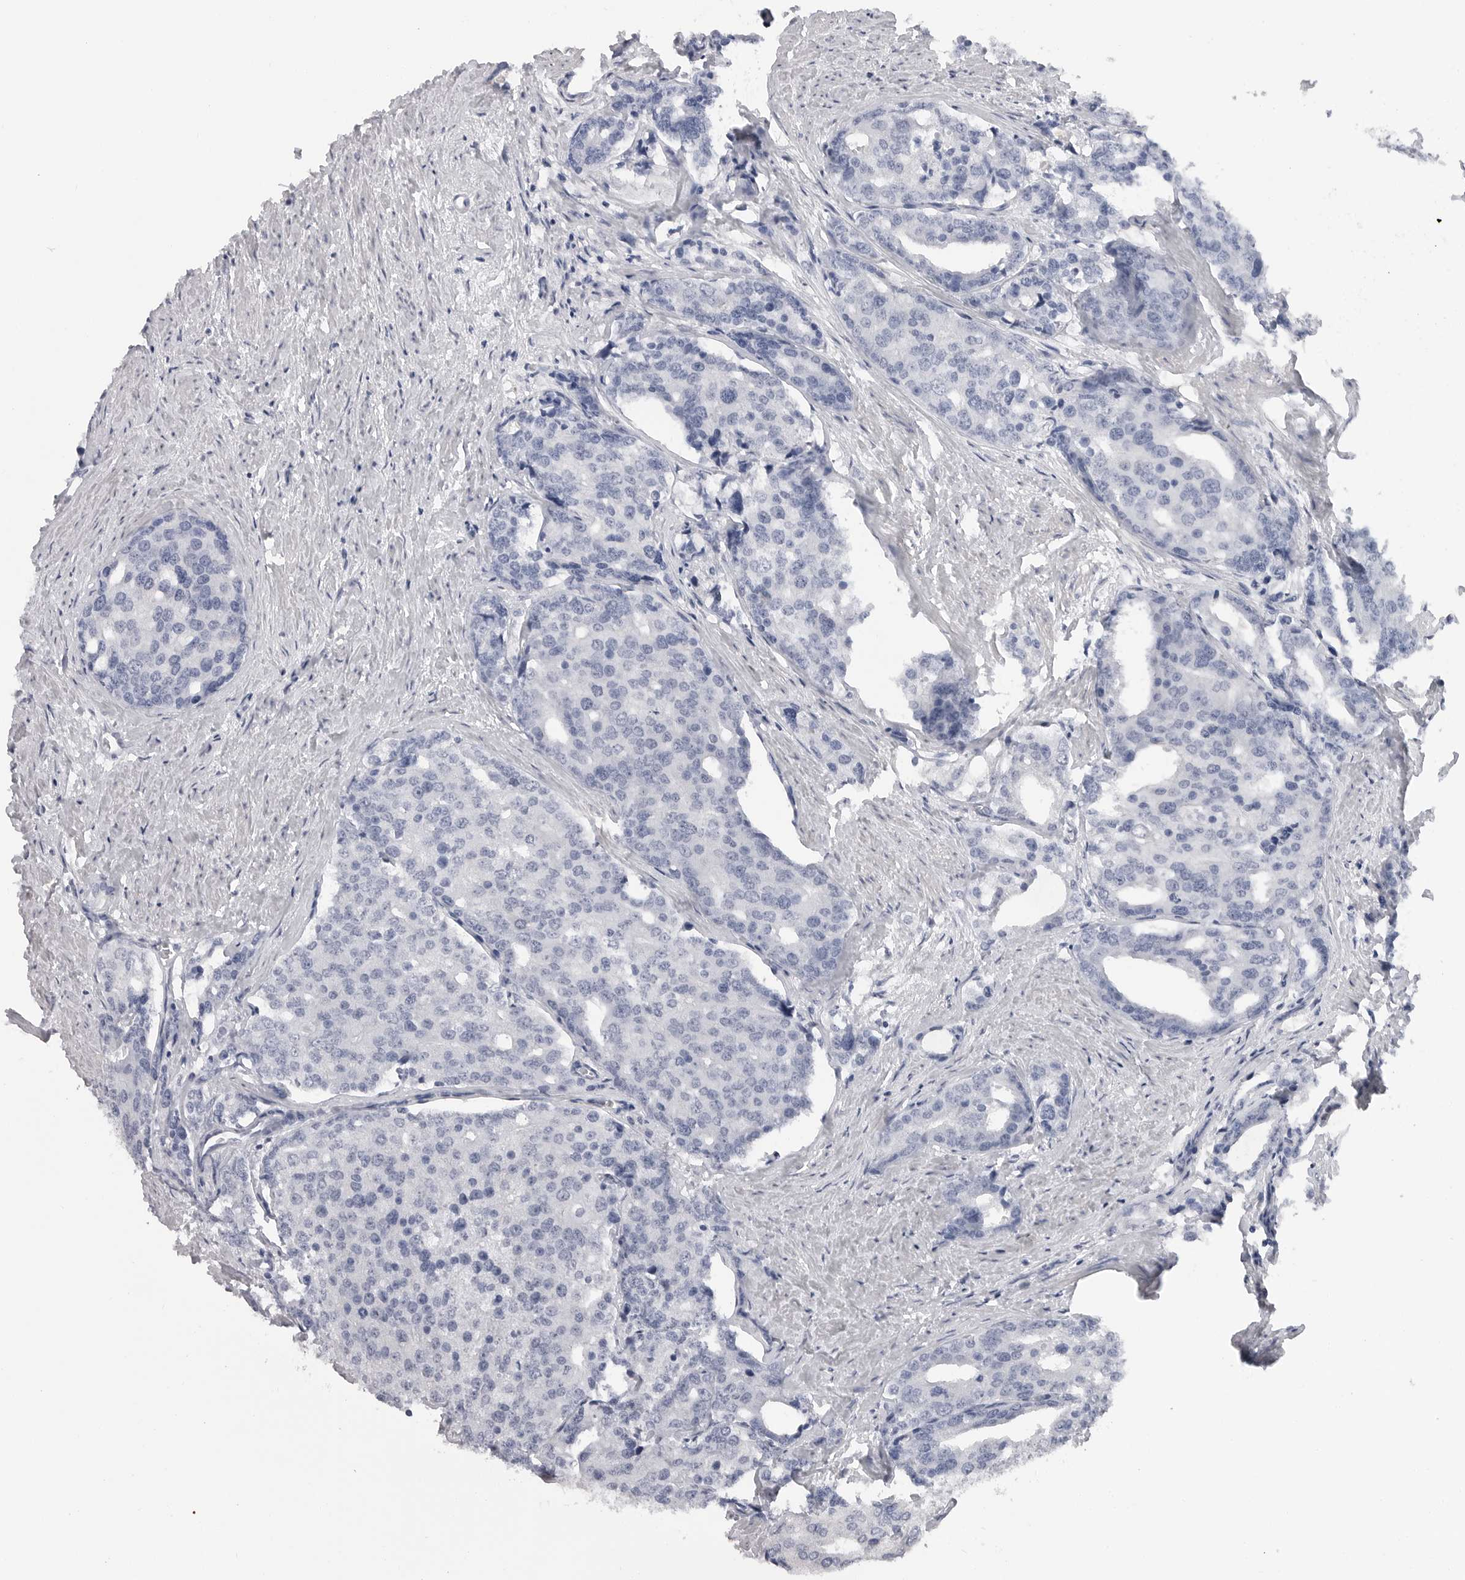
{"staining": {"intensity": "negative", "quantity": "none", "location": "none"}, "tissue": "prostate cancer", "cell_type": "Tumor cells", "image_type": "cancer", "snomed": [{"axis": "morphology", "description": "Adenocarcinoma, High grade"}, {"axis": "topography", "description": "Prostate"}], "caption": "IHC micrograph of neoplastic tissue: human adenocarcinoma (high-grade) (prostate) stained with DAB (3,3'-diaminobenzidine) shows no significant protein staining in tumor cells. The staining was performed using DAB (3,3'-diaminobenzidine) to visualize the protein expression in brown, while the nuclei were stained in blue with hematoxylin (Magnification: 20x).", "gene": "PLEKHF1", "patient": {"sex": "male", "age": 50}}